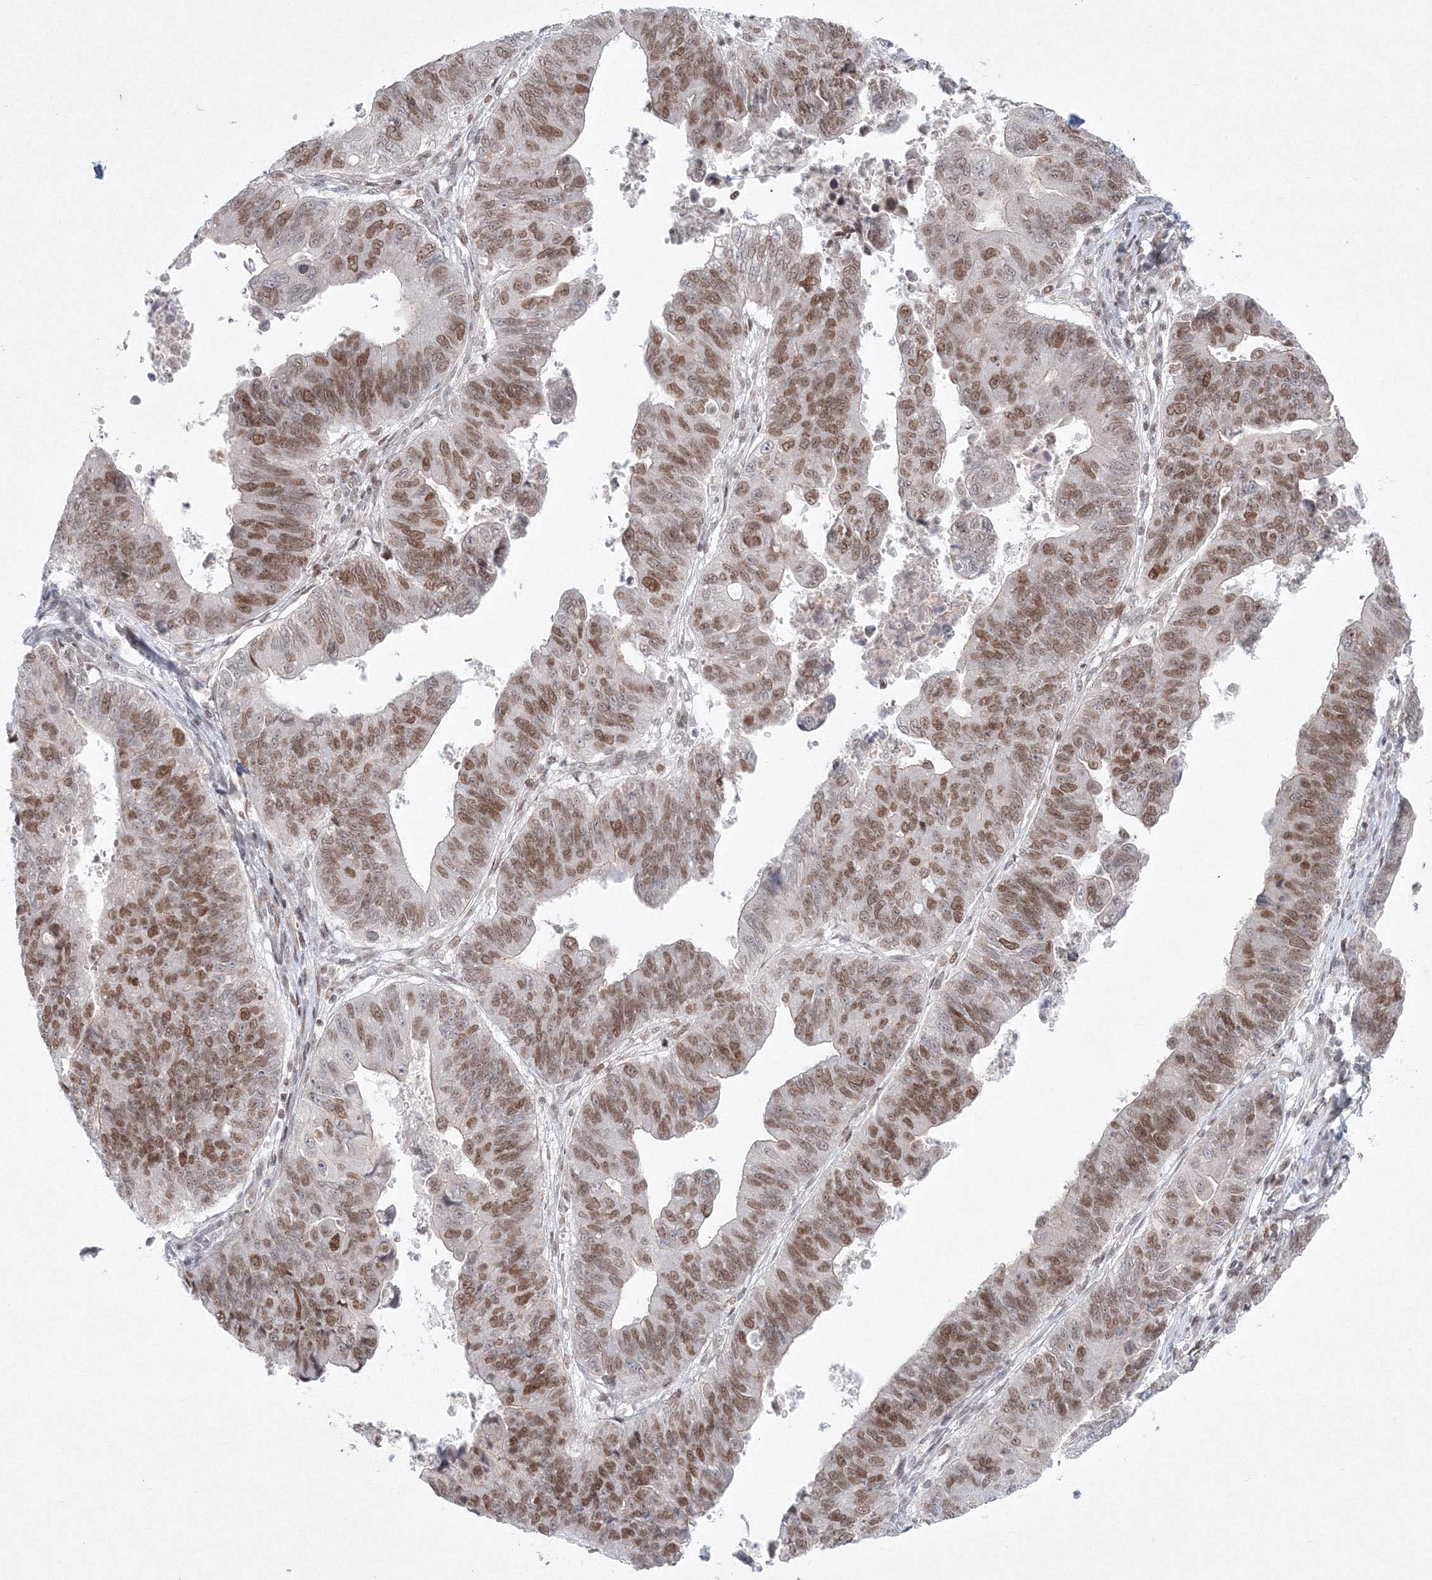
{"staining": {"intensity": "moderate", "quantity": ">75%", "location": "nuclear"}, "tissue": "stomach cancer", "cell_type": "Tumor cells", "image_type": "cancer", "snomed": [{"axis": "morphology", "description": "Adenocarcinoma, NOS"}, {"axis": "topography", "description": "Stomach"}], "caption": "Tumor cells exhibit moderate nuclear positivity in about >75% of cells in adenocarcinoma (stomach).", "gene": "KIF4A", "patient": {"sex": "male", "age": 59}}